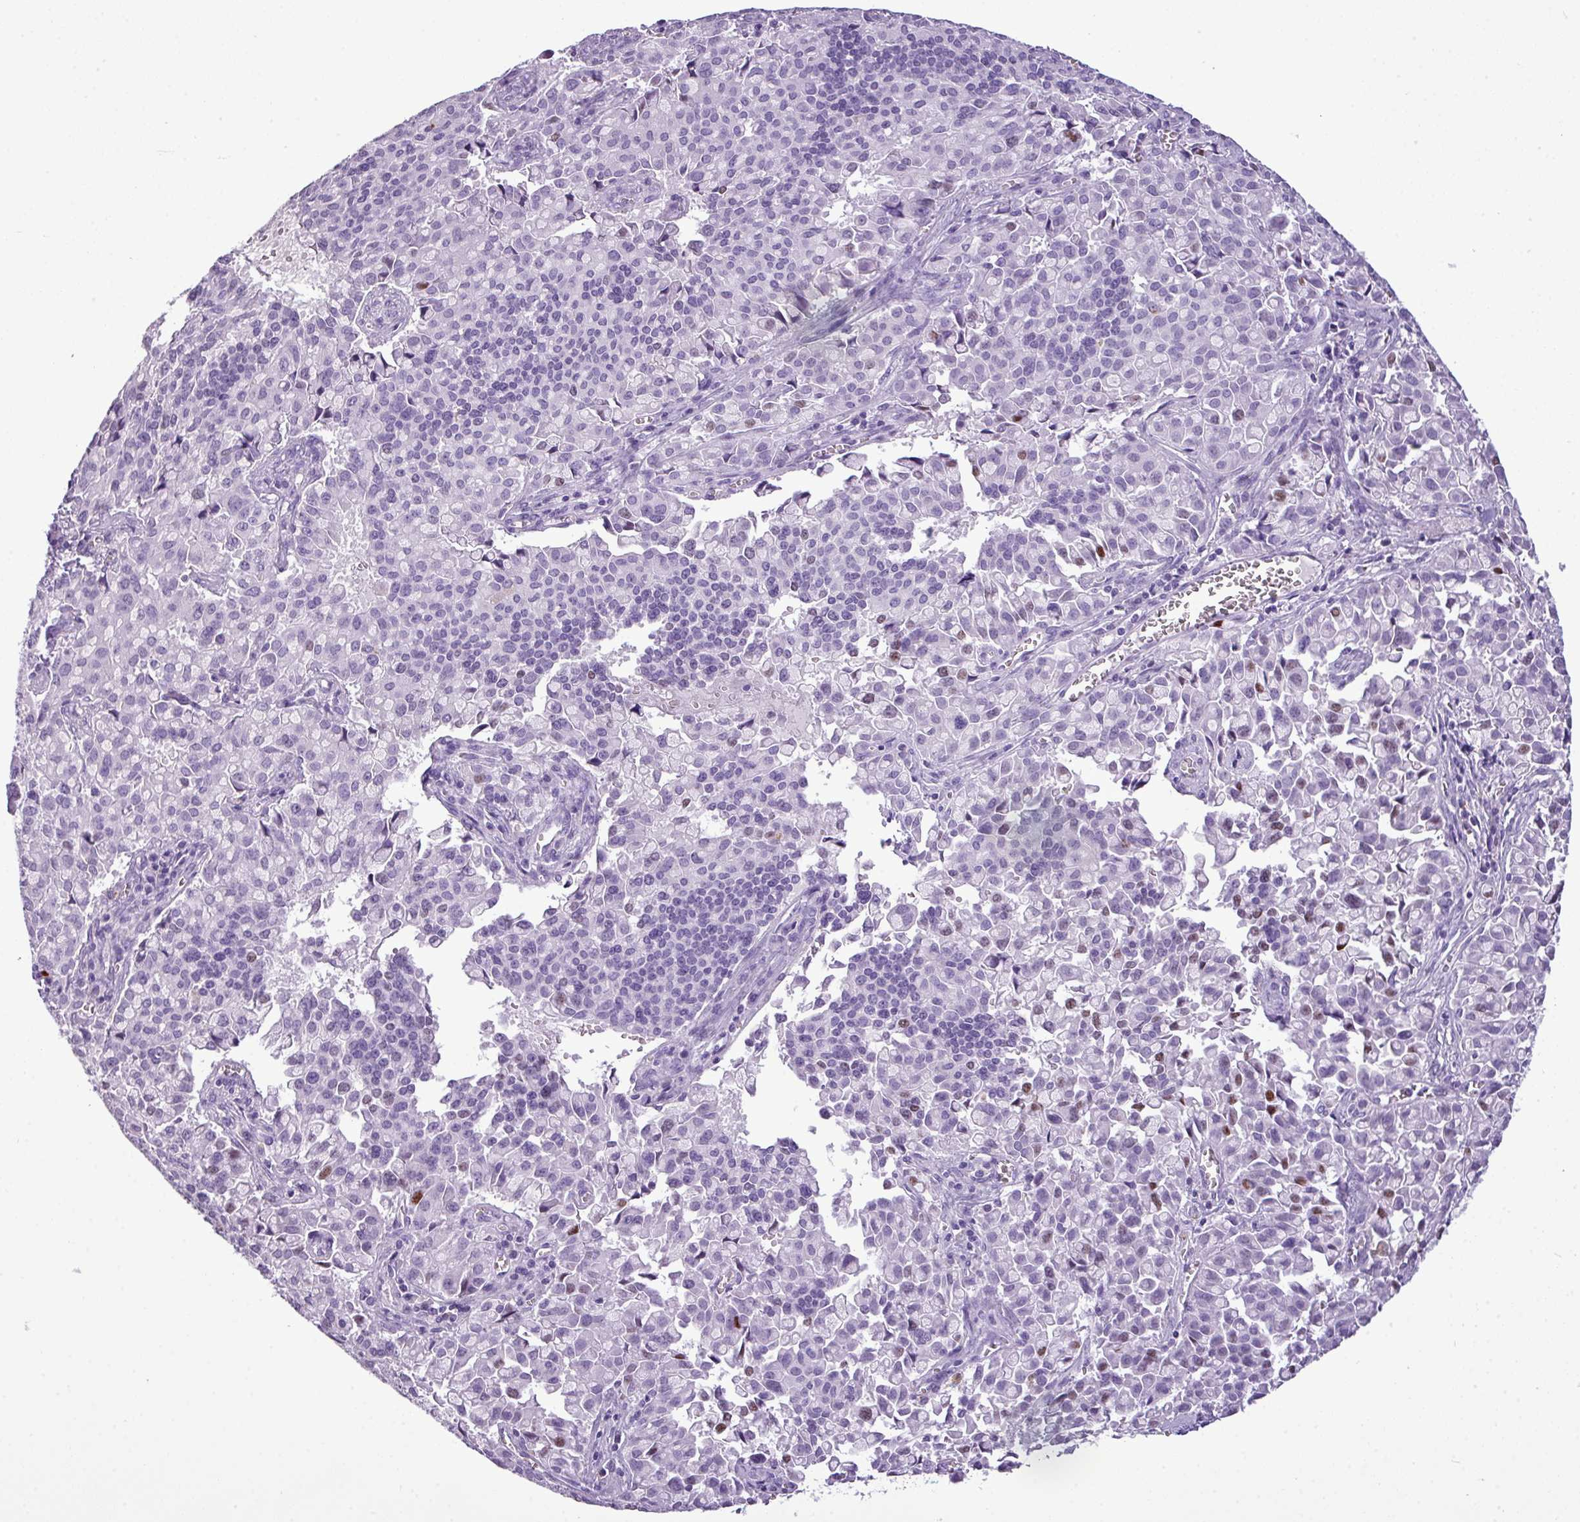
{"staining": {"intensity": "negative", "quantity": "none", "location": "none"}, "tissue": "pancreatic cancer", "cell_type": "Tumor cells", "image_type": "cancer", "snomed": [{"axis": "morphology", "description": "Adenocarcinoma, NOS"}, {"axis": "topography", "description": "Pancreas"}], "caption": "Immunohistochemical staining of pancreatic adenocarcinoma exhibits no significant staining in tumor cells.", "gene": "RBMXL2", "patient": {"sex": "male", "age": 65}}